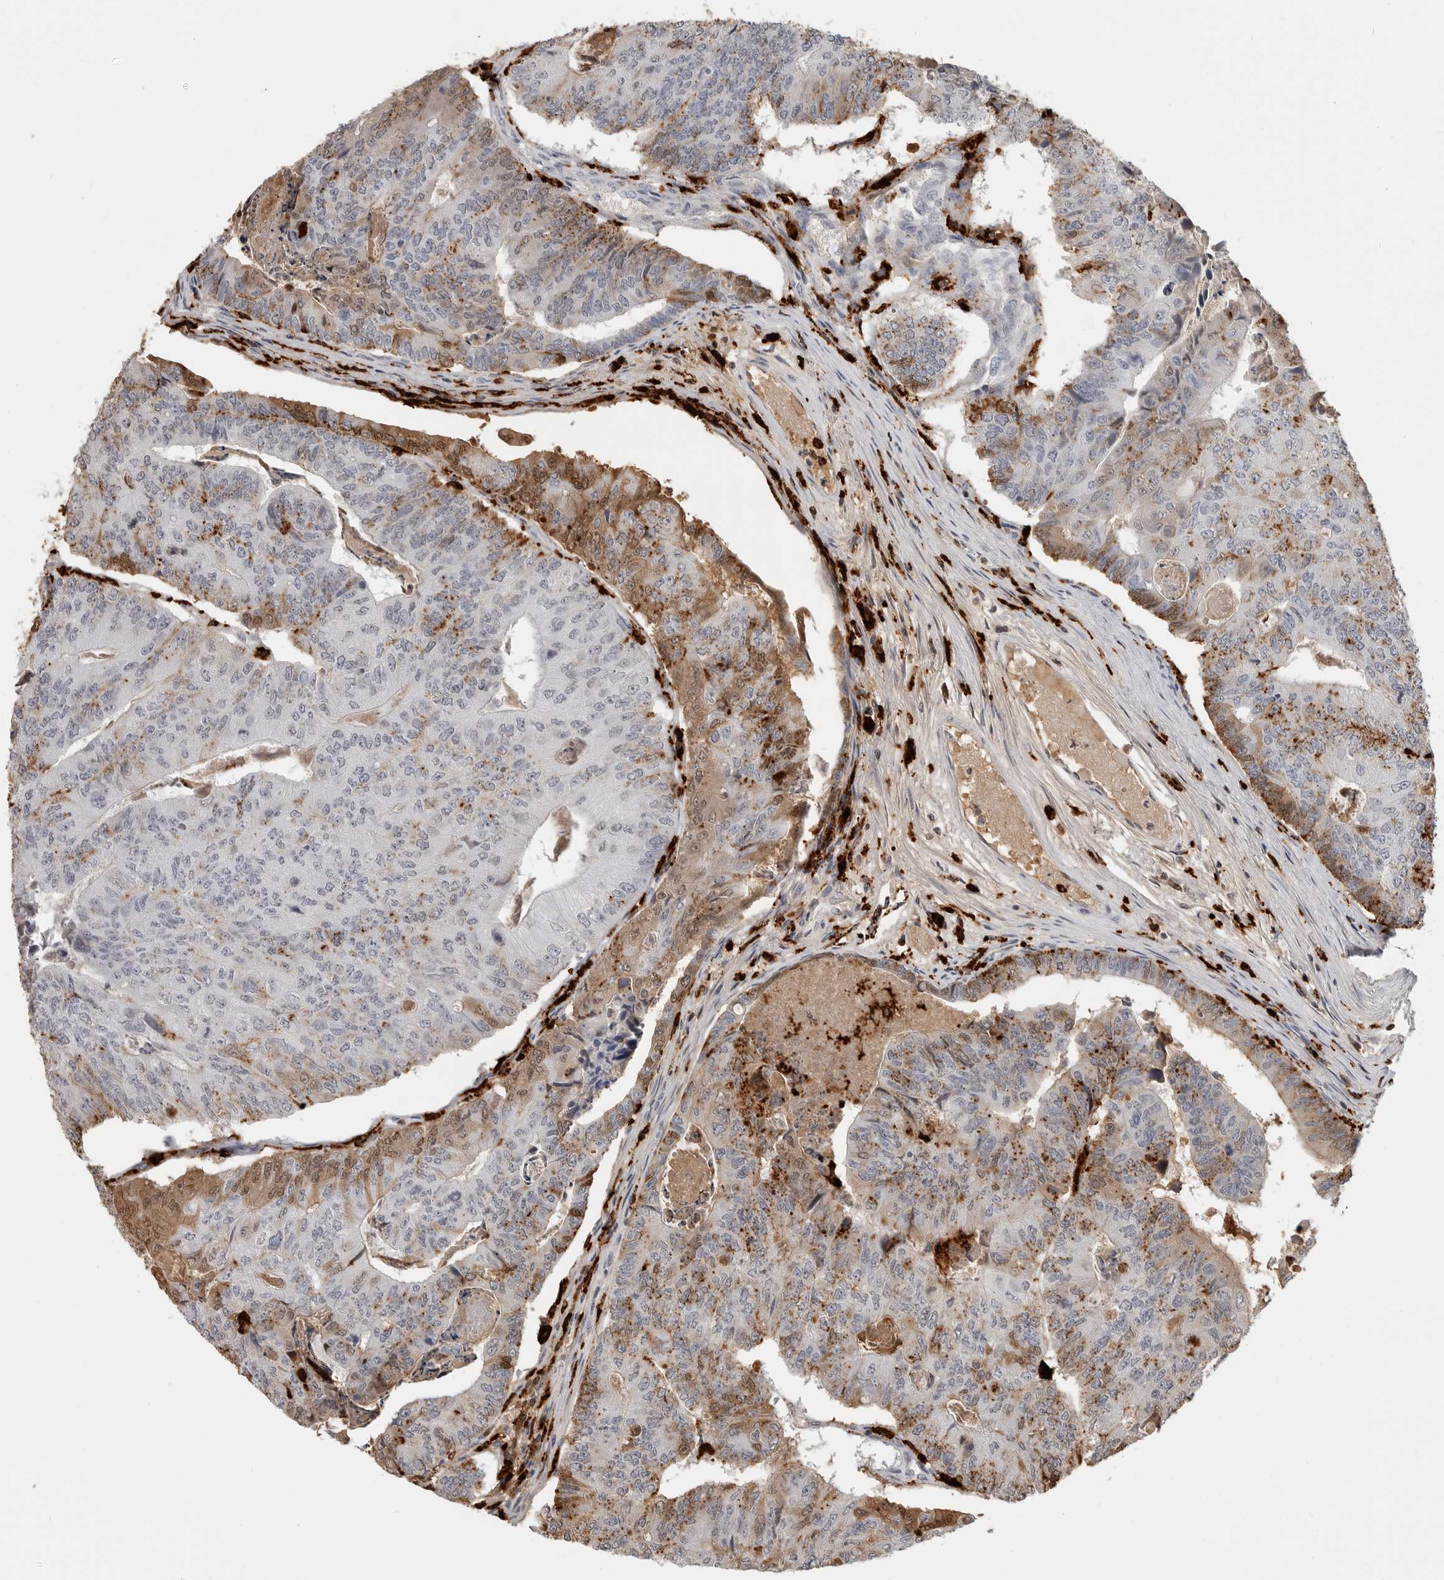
{"staining": {"intensity": "moderate", "quantity": "<25%", "location": "cytoplasmic/membranous"}, "tissue": "colorectal cancer", "cell_type": "Tumor cells", "image_type": "cancer", "snomed": [{"axis": "morphology", "description": "Adenocarcinoma, NOS"}, {"axis": "topography", "description": "Colon"}], "caption": "DAB (3,3'-diaminobenzidine) immunohistochemical staining of human adenocarcinoma (colorectal) exhibits moderate cytoplasmic/membranous protein staining in about <25% of tumor cells. Nuclei are stained in blue.", "gene": "IFI30", "patient": {"sex": "female", "age": 67}}